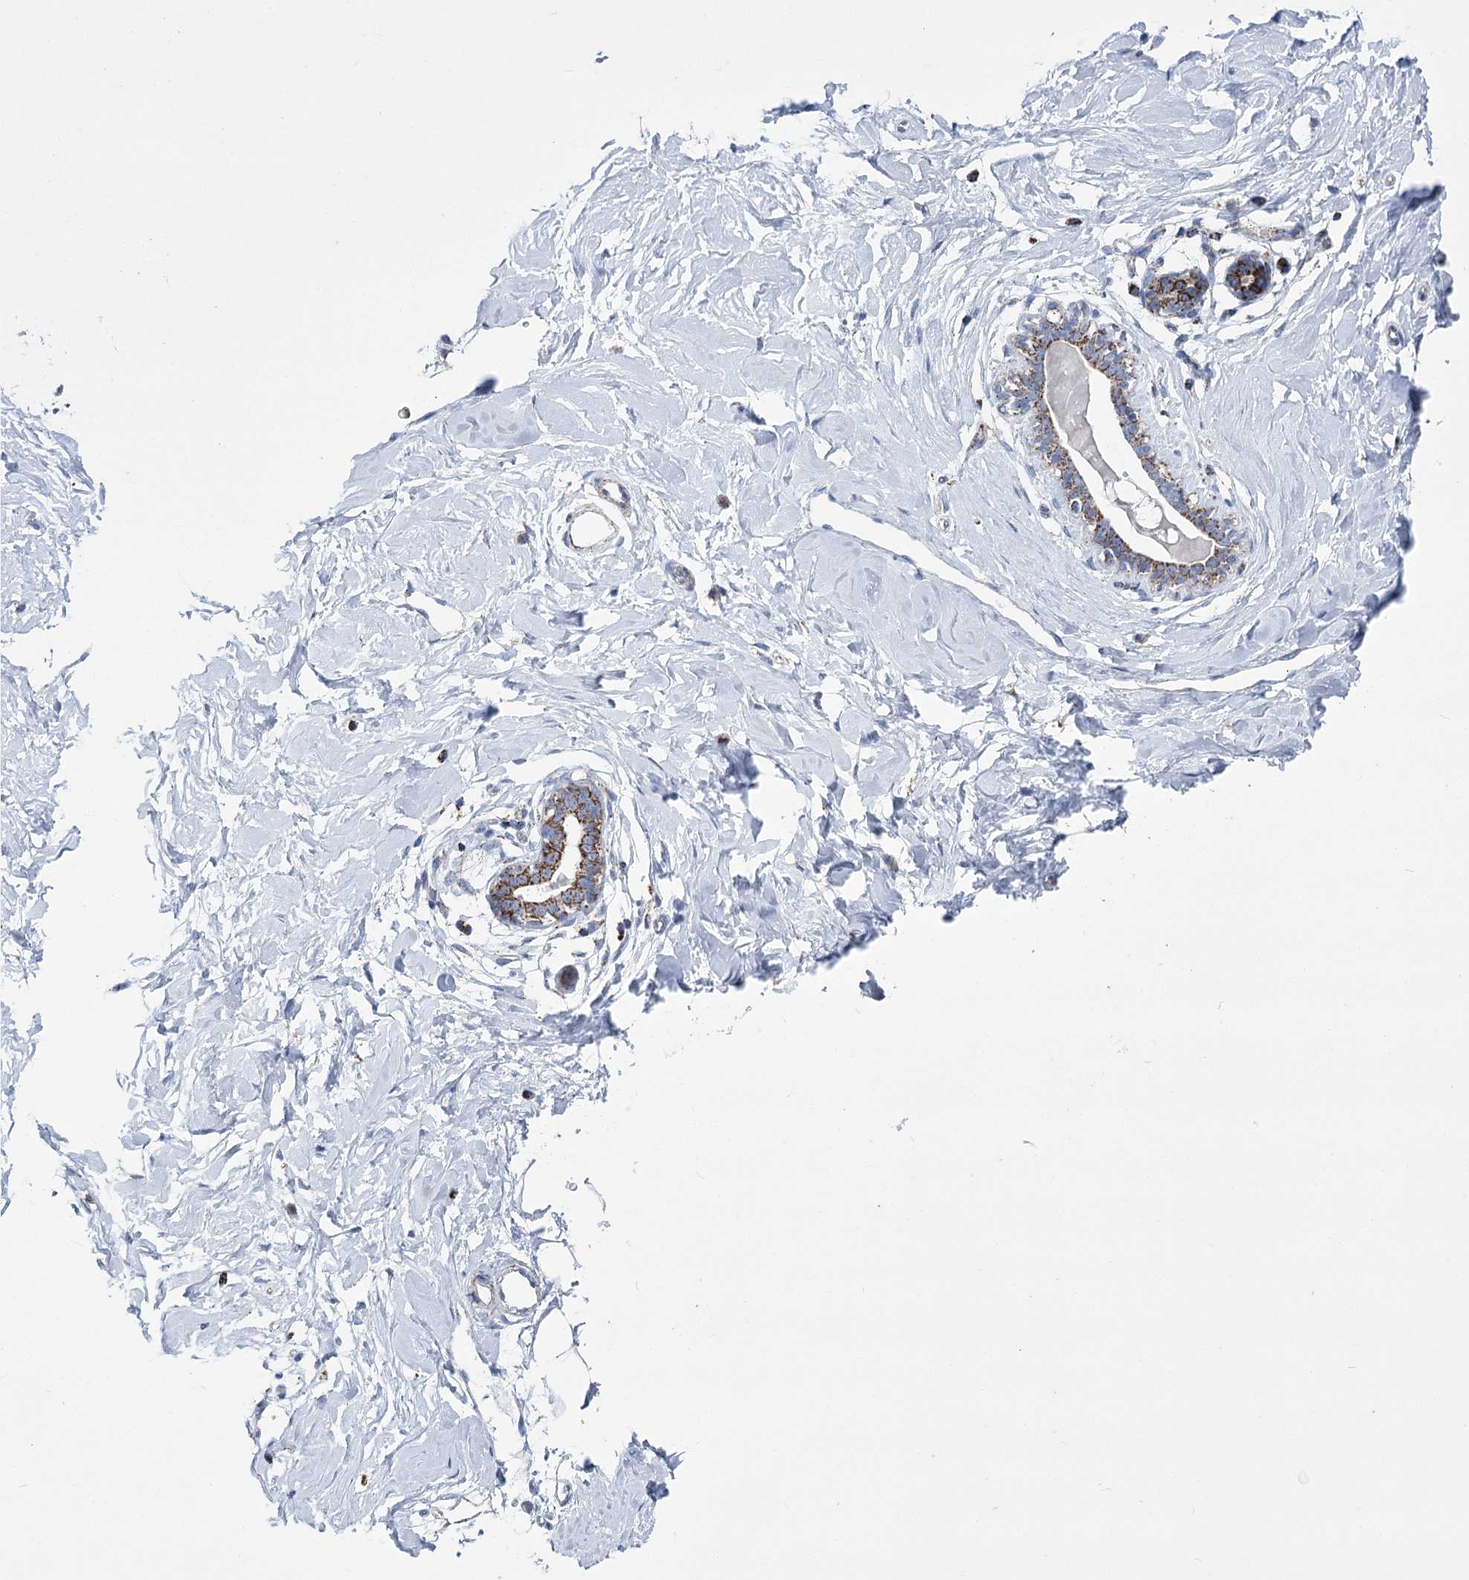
{"staining": {"intensity": "moderate", "quantity": "25%-75%", "location": "cytoplasmic/membranous"}, "tissue": "breast", "cell_type": "Adipocytes", "image_type": "normal", "snomed": [{"axis": "morphology", "description": "Normal tissue, NOS"}, {"axis": "morphology", "description": "Adenoma, NOS"}, {"axis": "topography", "description": "Breast"}], "caption": "Breast was stained to show a protein in brown. There is medium levels of moderate cytoplasmic/membranous staining in approximately 25%-75% of adipocytes. The protein is stained brown, and the nuclei are stained in blue (DAB IHC with brightfield microscopy, high magnification).", "gene": "PDHB", "patient": {"sex": "female", "age": 23}}